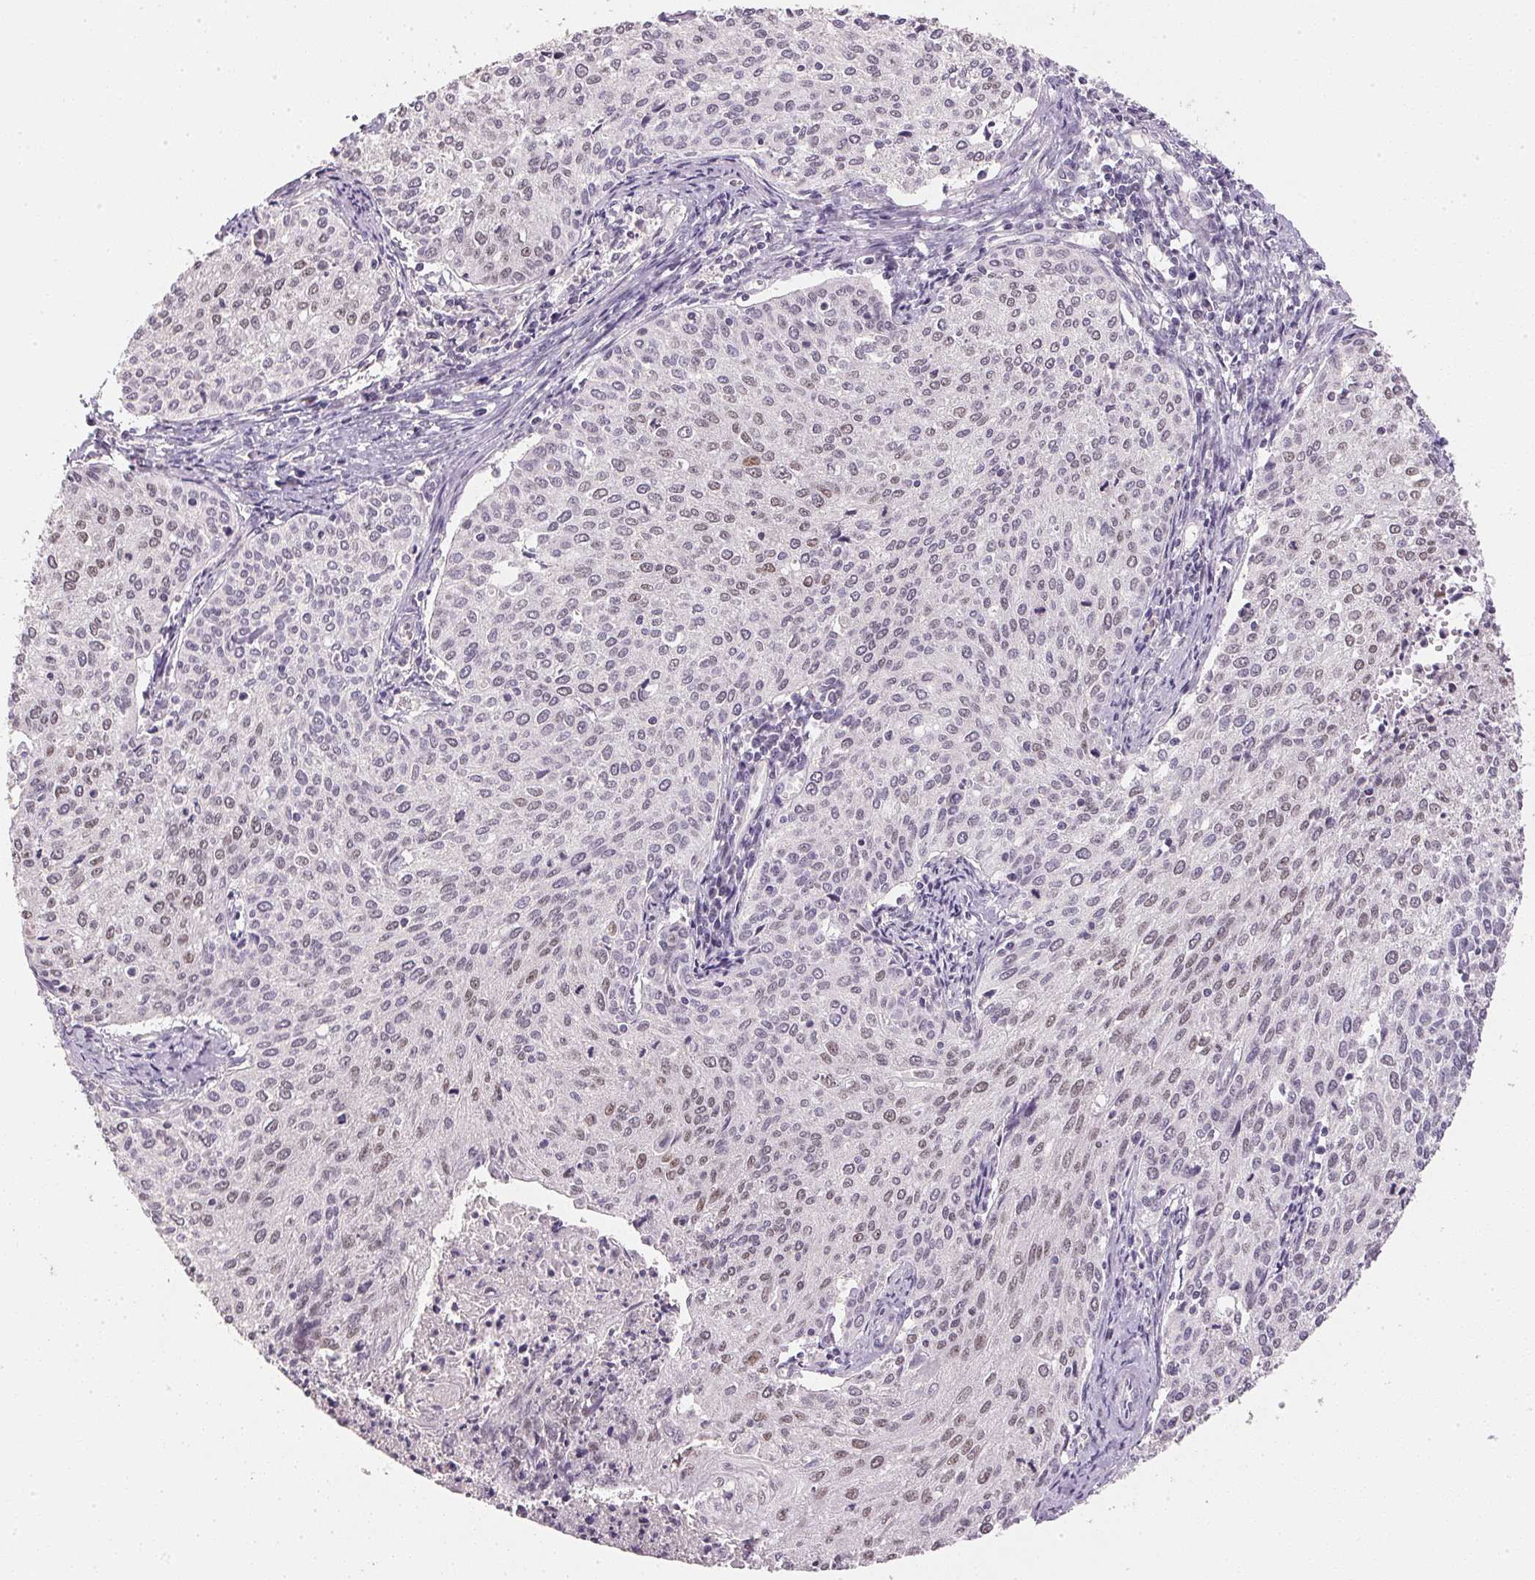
{"staining": {"intensity": "weak", "quantity": "<25%", "location": "nuclear"}, "tissue": "cervical cancer", "cell_type": "Tumor cells", "image_type": "cancer", "snomed": [{"axis": "morphology", "description": "Squamous cell carcinoma, NOS"}, {"axis": "topography", "description": "Cervix"}], "caption": "High magnification brightfield microscopy of cervical squamous cell carcinoma stained with DAB (brown) and counterstained with hematoxylin (blue): tumor cells show no significant expression.", "gene": "POLR3G", "patient": {"sex": "female", "age": 38}}